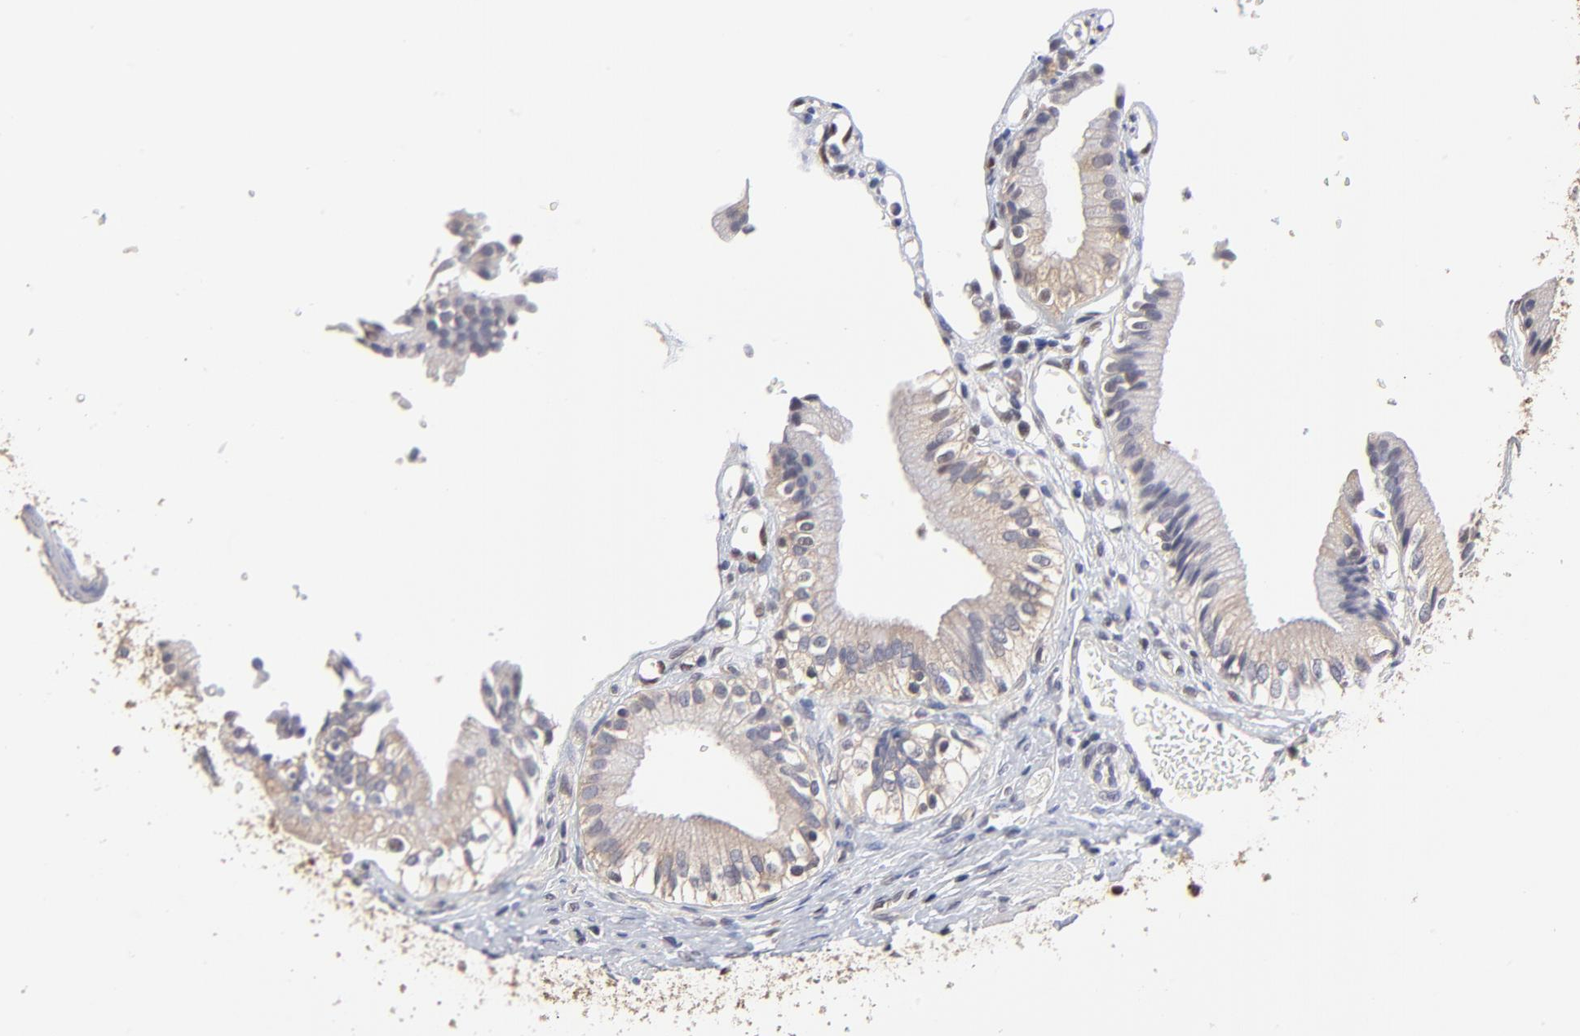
{"staining": {"intensity": "moderate", "quantity": "25%-75%", "location": "cytoplasmic/membranous"}, "tissue": "gallbladder", "cell_type": "Glandular cells", "image_type": "normal", "snomed": [{"axis": "morphology", "description": "Normal tissue, NOS"}, {"axis": "topography", "description": "Gallbladder"}], "caption": "Protein expression analysis of unremarkable gallbladder displays moderate cytoplasmic/membranous expression in approximately 25%-75% of glandular cells.", "gene": "CCT2", "patient": {"sex": "male", "age": 65}}